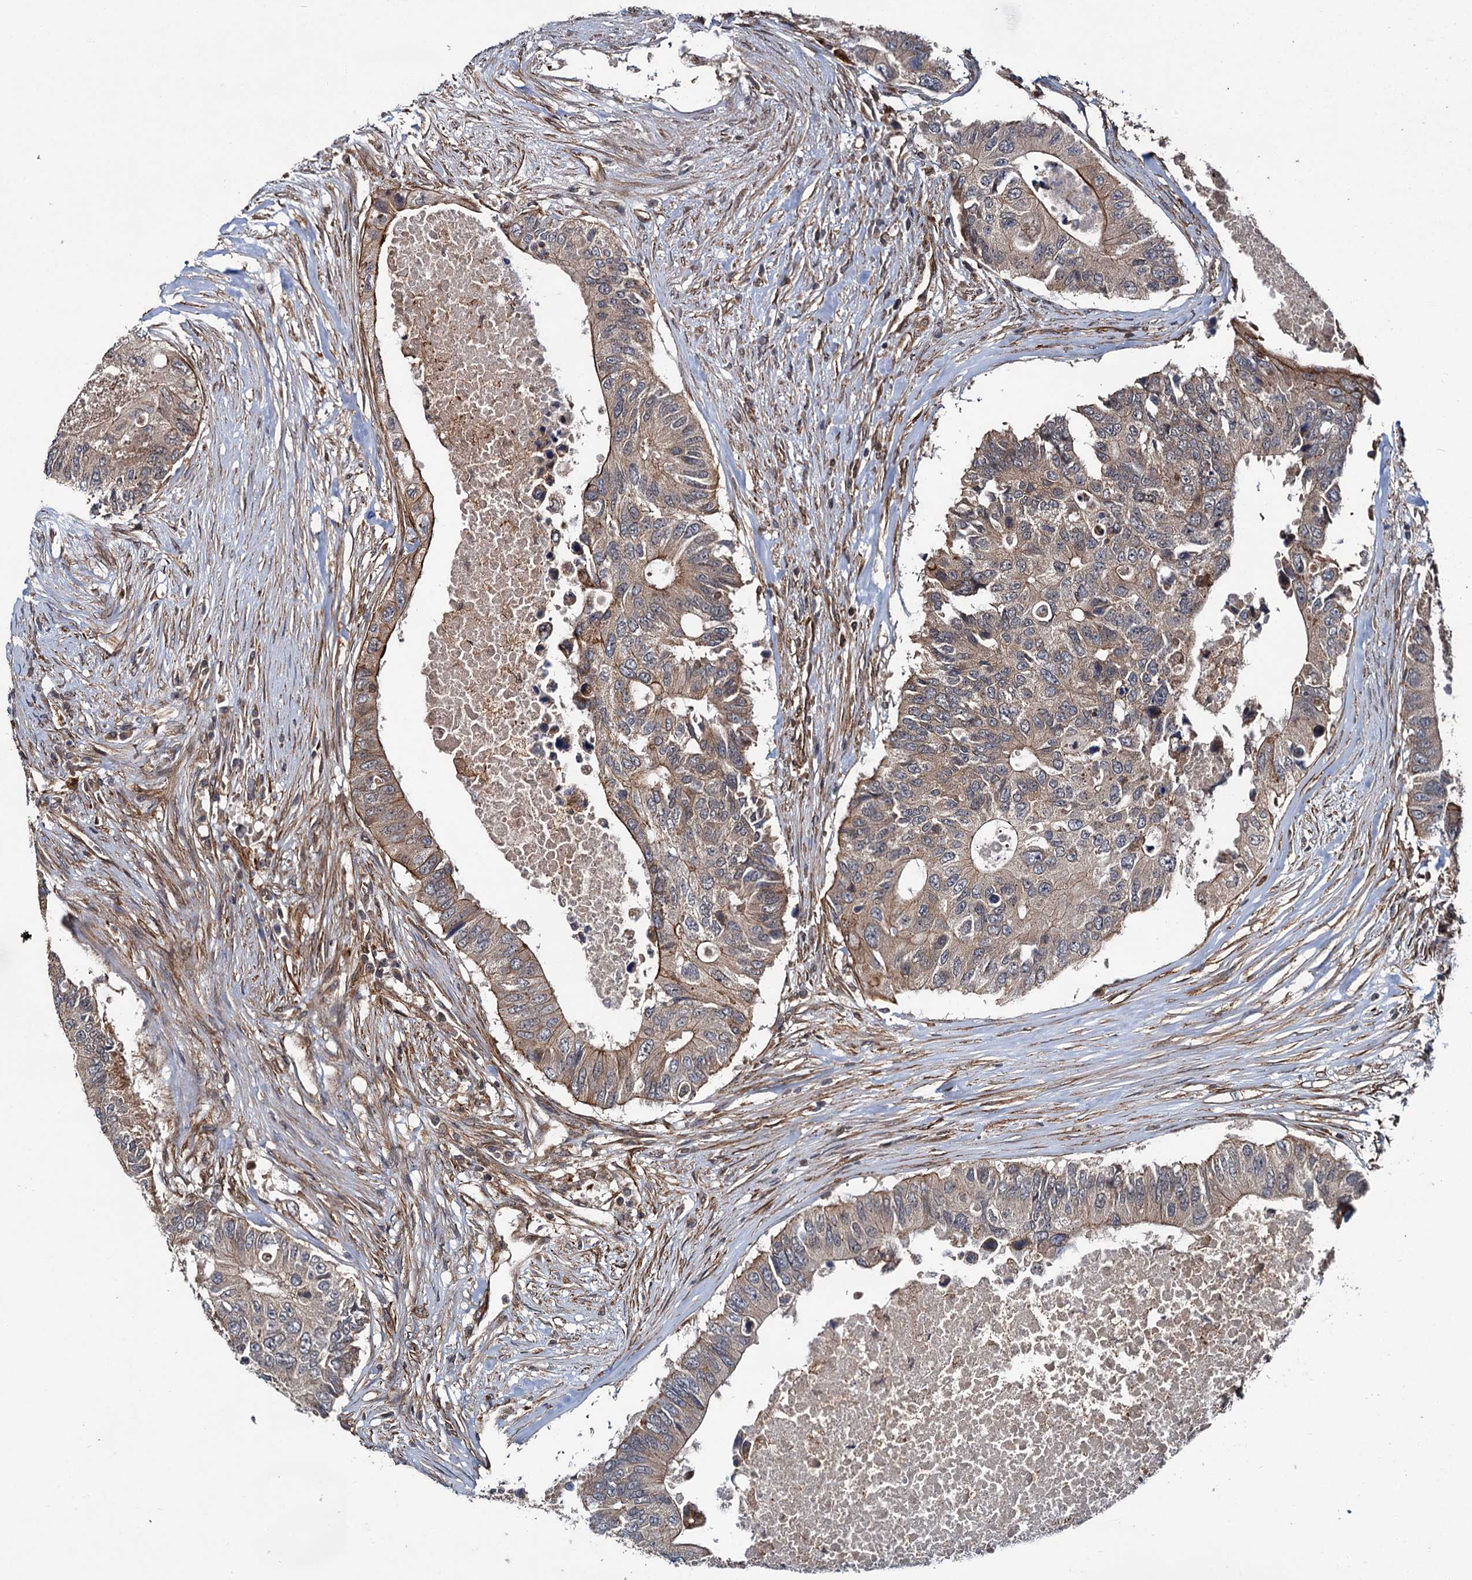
{"staining": {"intensity": "moderate", "quantity": ">75%", "location": "cytoplasmic/membranous"}, "tissue": "colorectal cancer", "cell_type": "Tumor cells", "image_type": "cancer", "snomed": [{"axis": "morphology", "description": "Adenocarcinoma, NOS"}, {"axis": "topography", "description": "Colon"}], "caption": "An image showing moderate cytoplasmic/membranous staining in approximately >75% of tumor cells in colorectal adenocarcinoma, as visualized by brown immunohistochemical staining.", "gene": "ZFYVE19", "patient": {"sex": "male", "age": 71}}